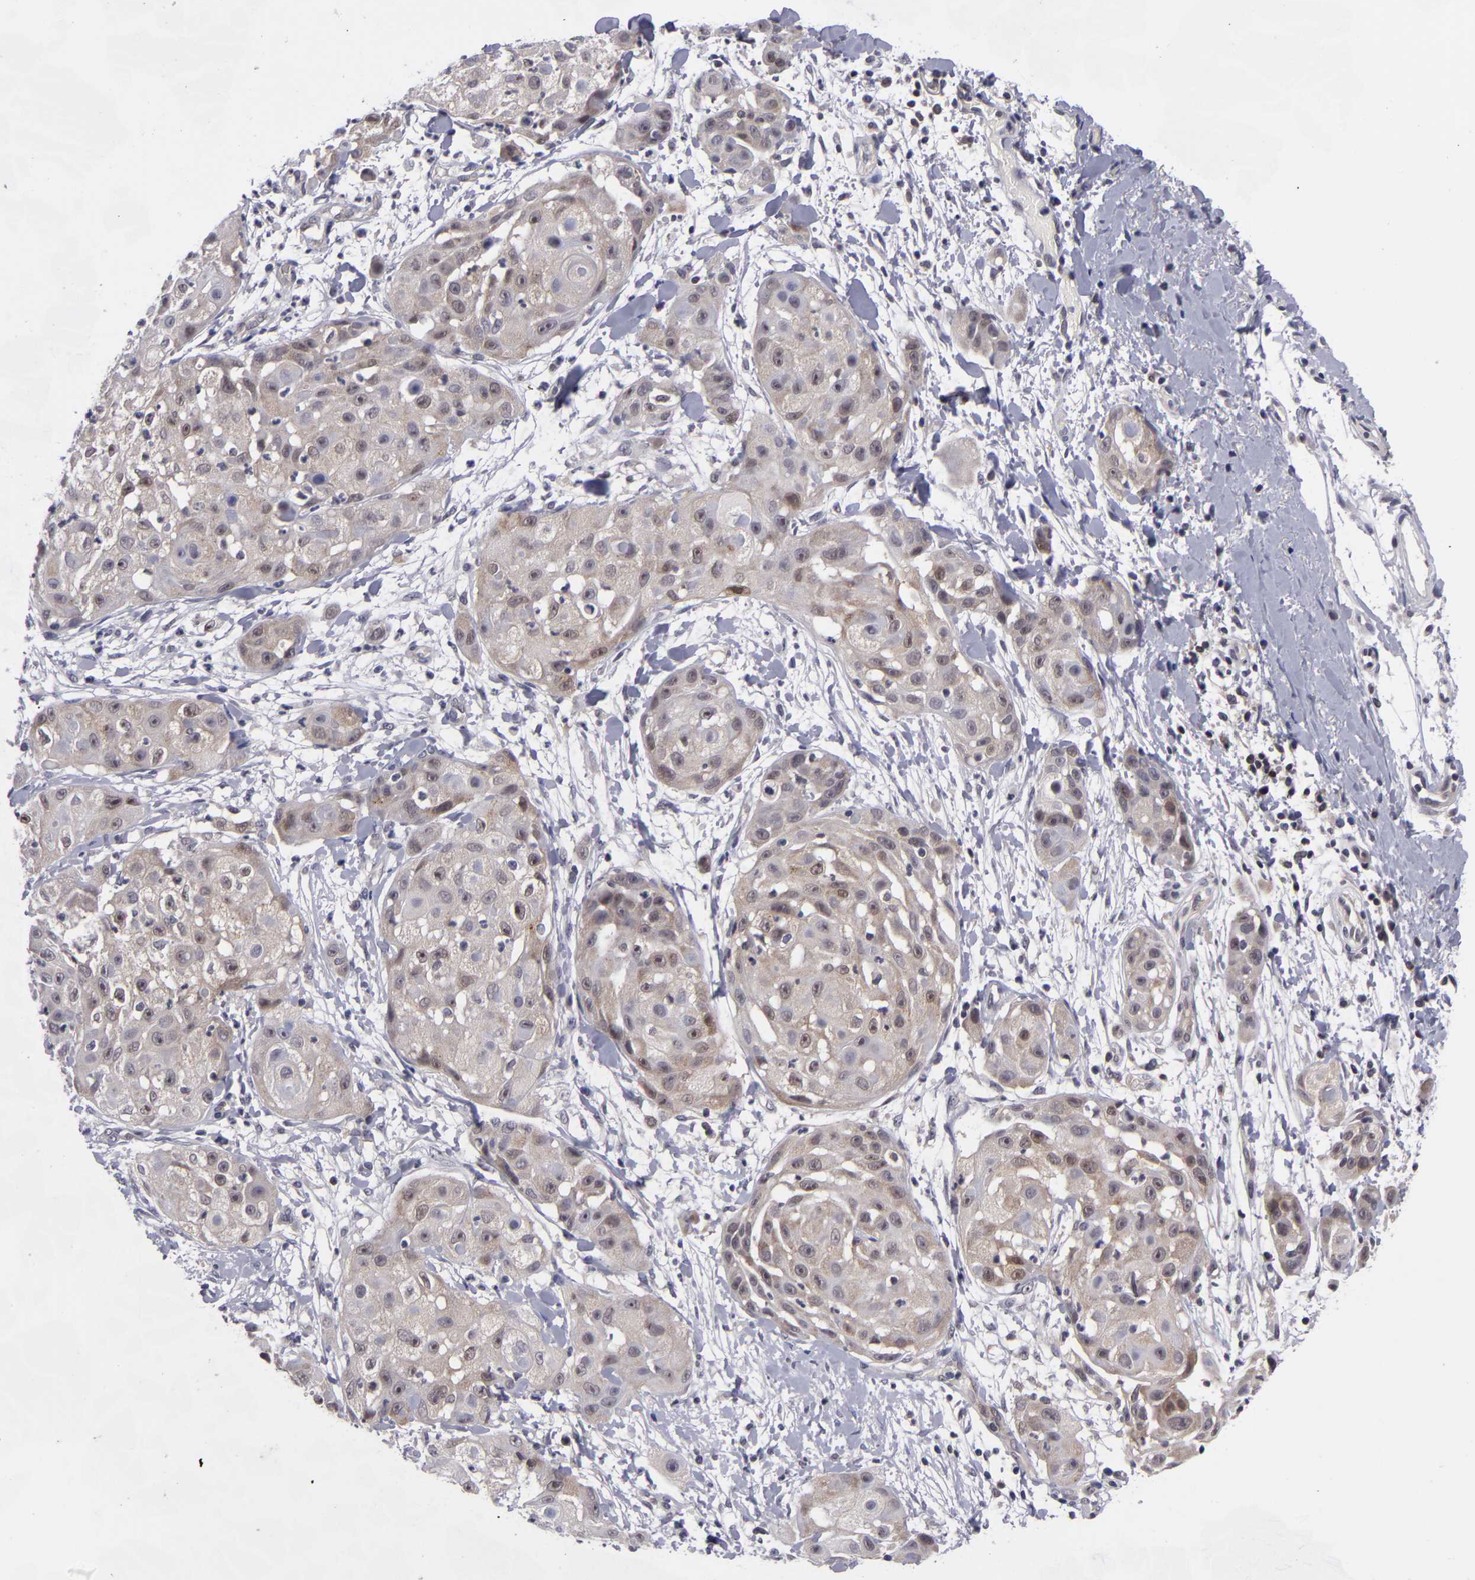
{"staining": {"intensity": "weak", "quantity": "25%-75%", "location": "cytoplasmic/membranous"}, "tissue": "skin cancer", "cell_type": "Tumor cells", "image_type": "cancer", "snomed": [{"axis": "morphology", "description": "Squamous cell carcinoma, NOS"}, {"axis": "topography", "description": "Skin"}], "caption": "Immunohistochemical staining of human skin cancer displays low levels of weak cytoplasmic/membranous positivity in approximately 25%-75% of tumor cells.", "gene": "BCL10", "patient": {"sex": "female", "age": 57}}